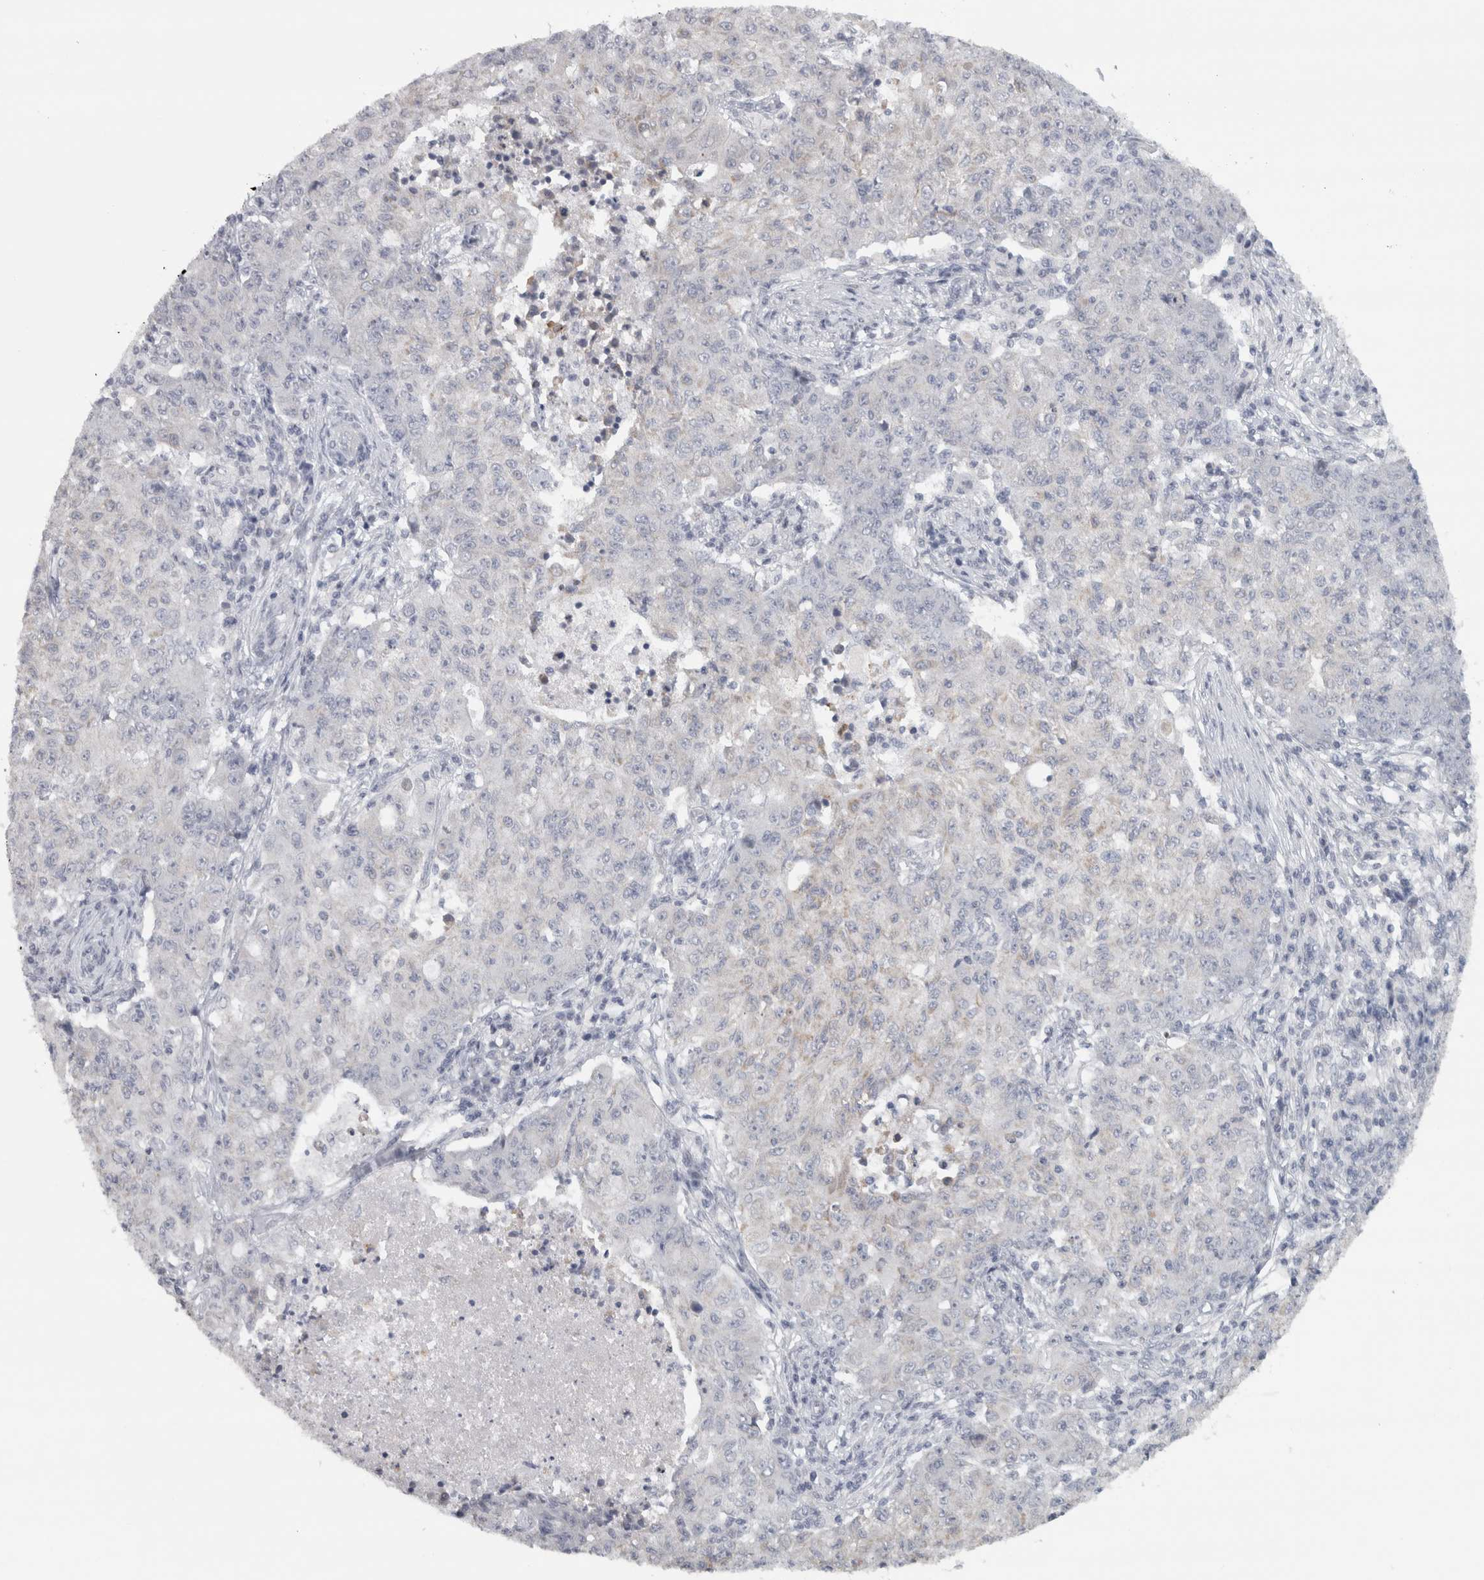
{"staining": {"intensity": "negative", "quantity": "none", "location": "none"}, "tissue": "ovarian cancer", "cell_type": "Tumor cells", "image_type": "cancer", "snomed": [{"axis": "morphology", "description": "Carcinoma, endometroid"}, {"axis": "topography", "description": "Ovary"}], "caption": "Immunohistochemistry (IHC) histopathology image of human ovarian endometroid carcinoma stained for a protein (brown), which exhibits no expression in tumor cells. (DAB (3,3'-diaminobenzidine) immunohistochemistry (IHC) with hematoxylin counter stain).", "gene": "PTPRN2", "patient": {"sex": "female", "age": 42}}